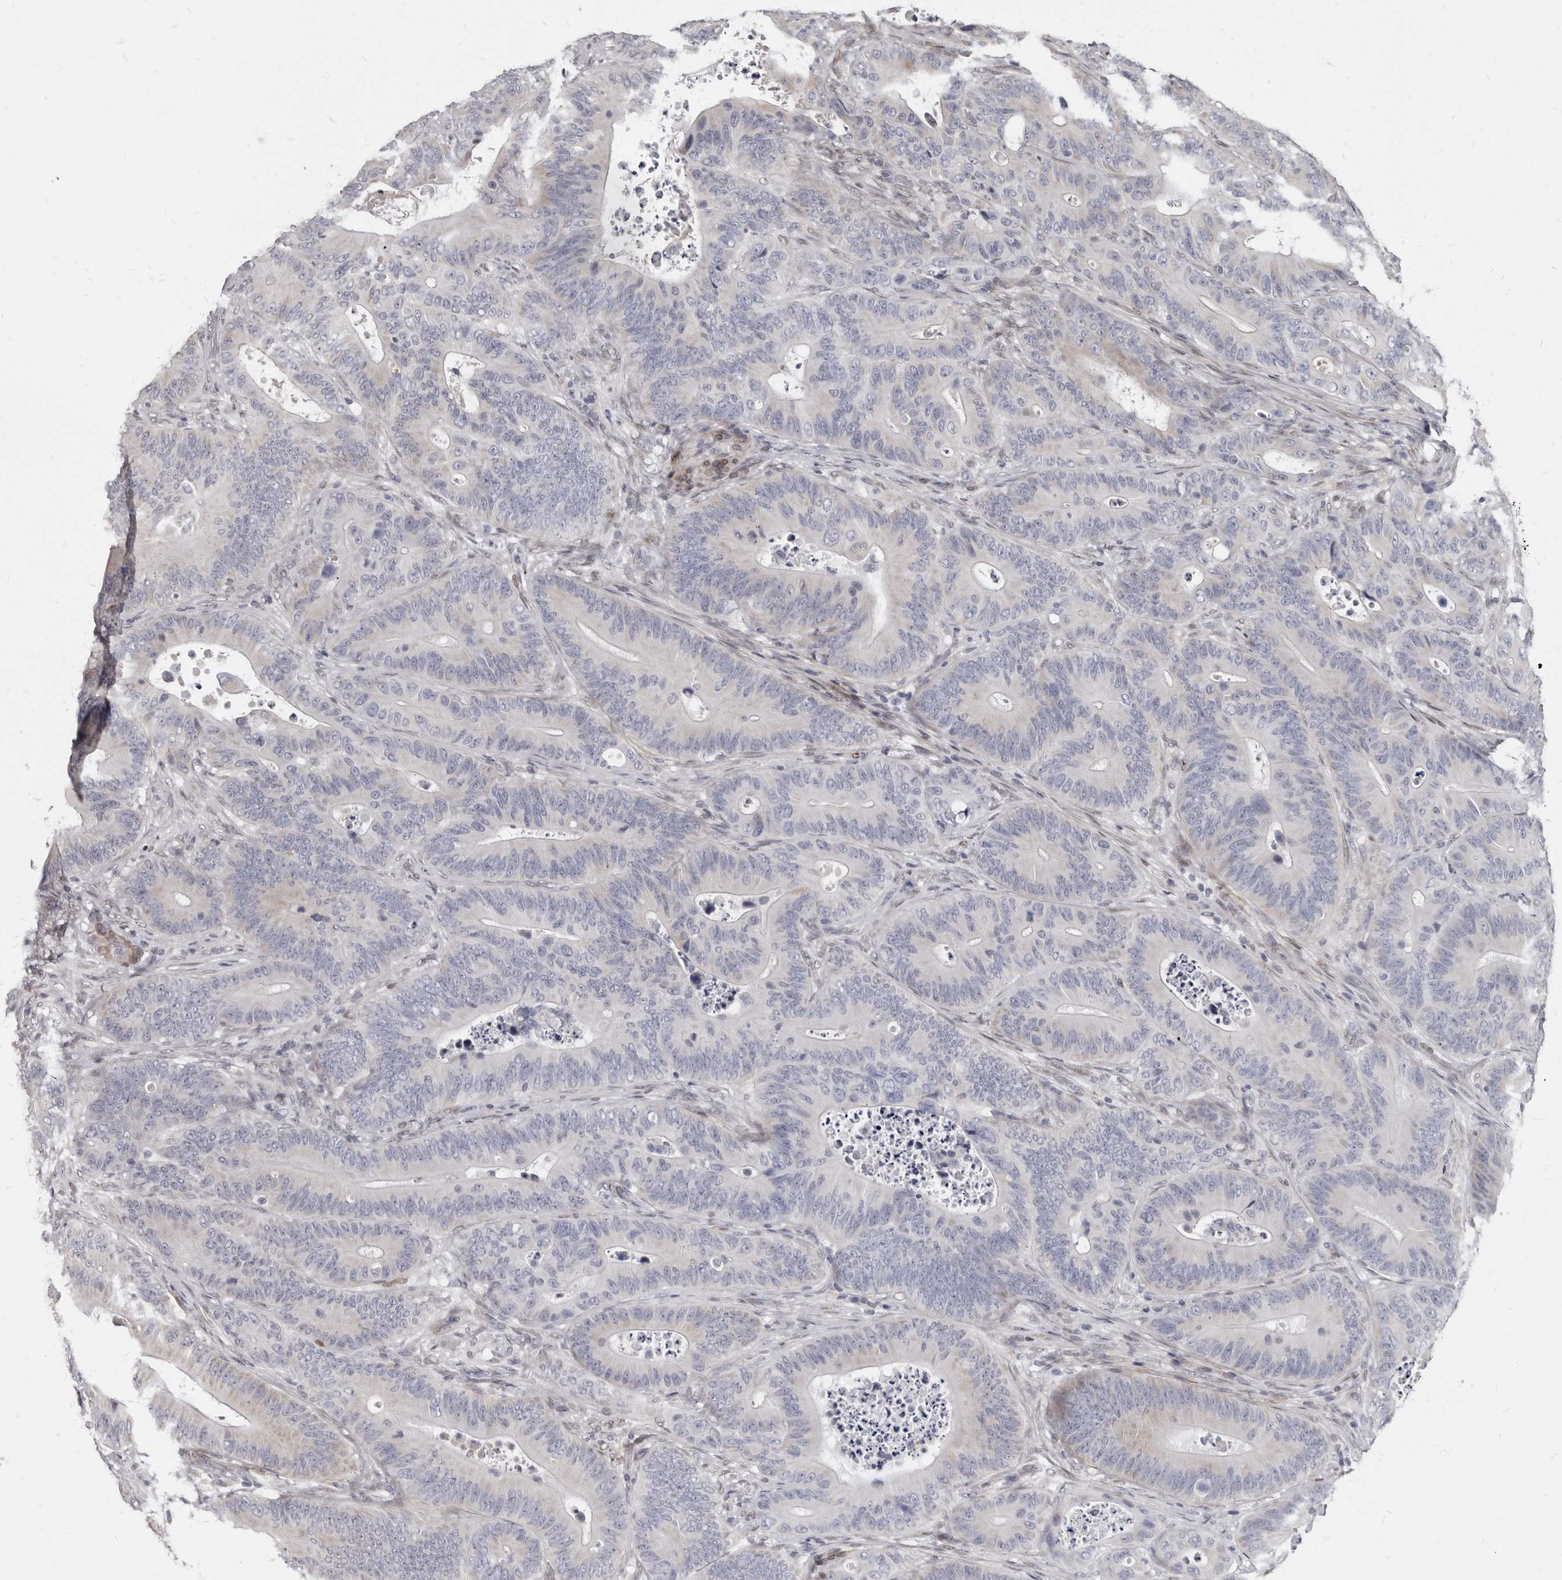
{"staining": {"intensity": "negative", "quantity": "none", "location": "none"}, "tissue": "colorectal cancer", "cell_type": "Tumor cells", "image_type": "cancer", "snomed": [{"axis": "morphology", "description": "Adenocarcinoma, NOS"}, {"axis": "topography", "description": "Colon"}], "caption": "Immunohistochemistry histopathology image of human colorectal adenocarcinoma stained for a protein (brown), which exhibits no staining in tumor cells.", "gene": "MRGPRF", "patient": {"sex": "male", "age": 83}}